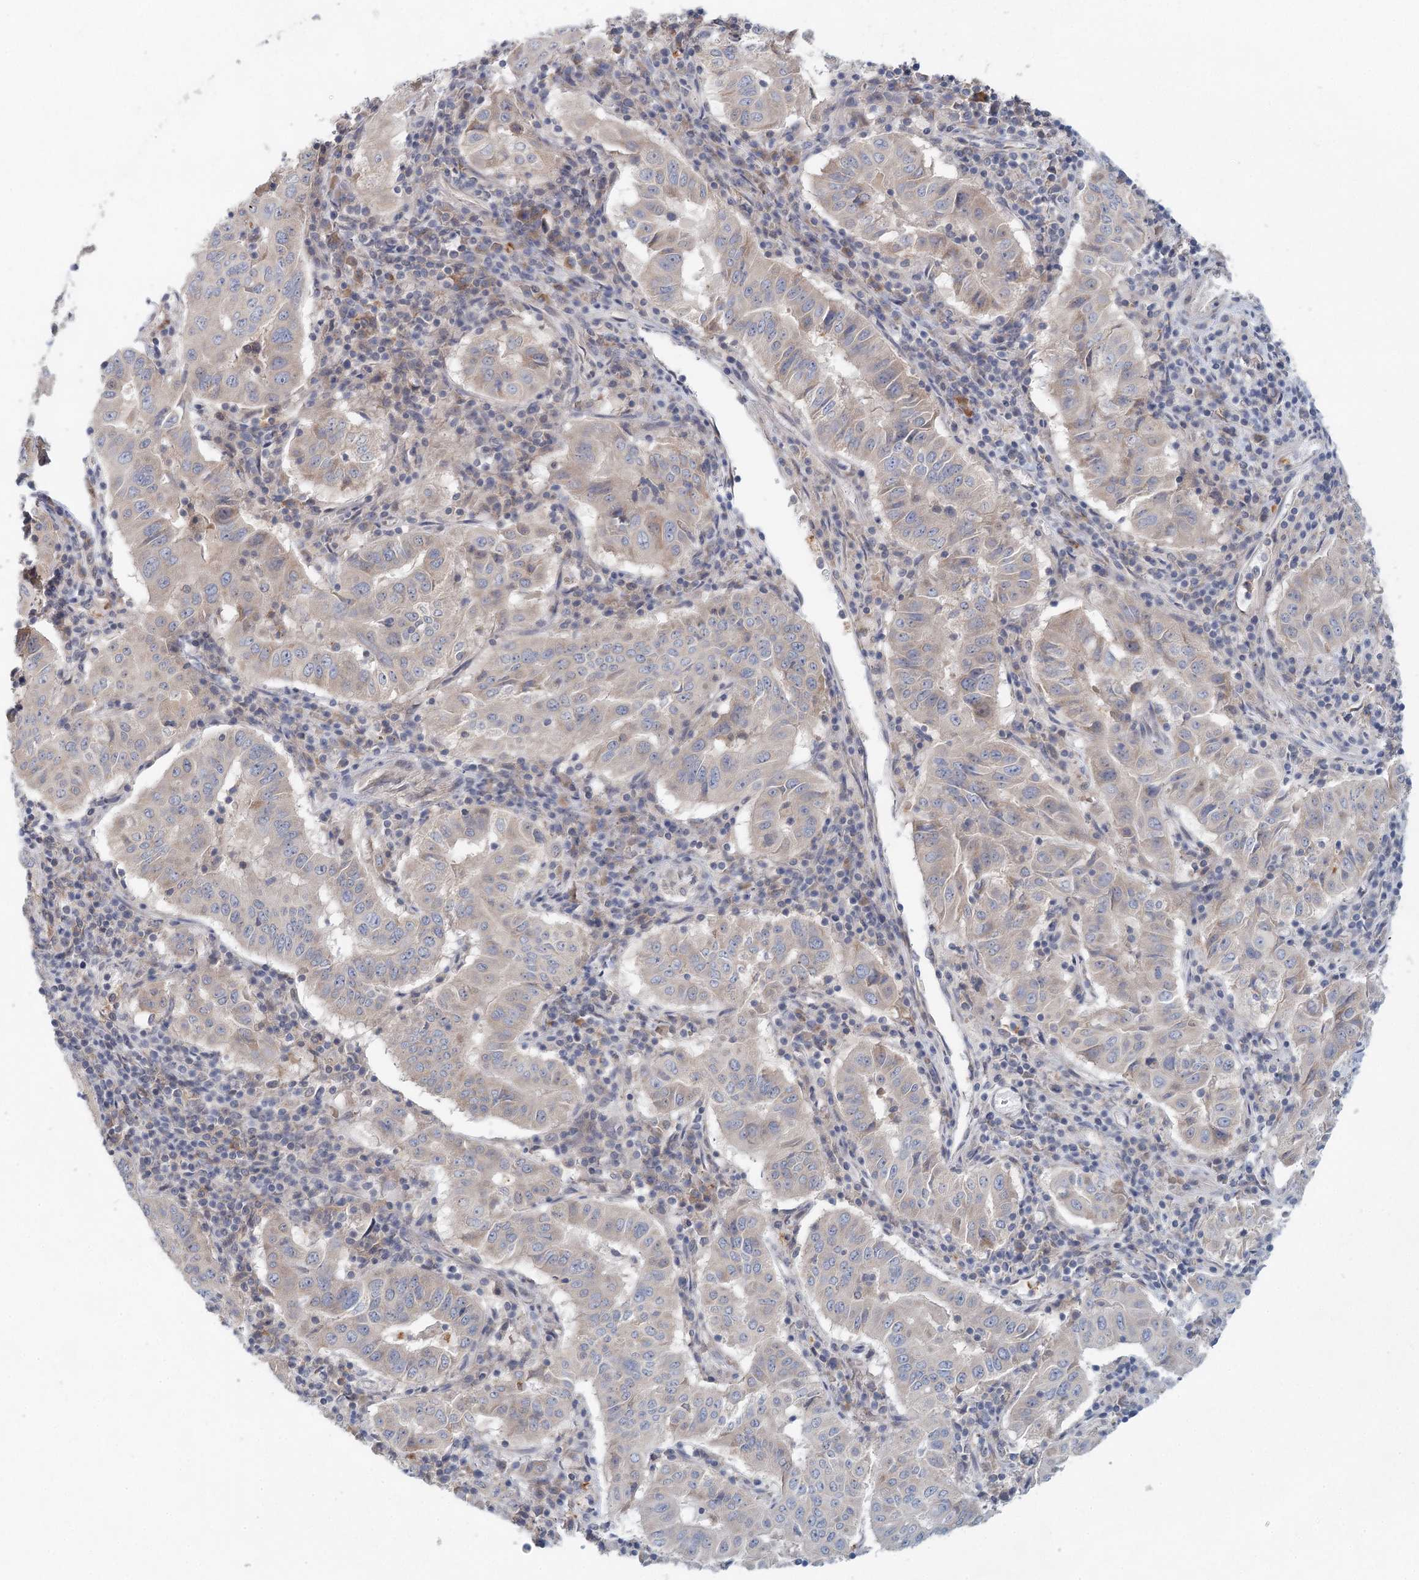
{"staining": {"intensity": "weak", "quantity": "25%-75%", "location": "cytoplasmic/membranous"}, "tissue": "pancreatic cancer", "cell_type": "Tumor cells", "image_type": "cancer", "snomed": [{"axis": "morphology", "description": "Adenocarcinoma, NOS"}, {"axis": "topography", "description": "Pancreas"}], "caption": "A high-resolution micrograph shows immunohistochemistry staining of pancreatic adenocarcinoma, which exhibits weak cytoplasmic/membranous expression in approximately 25%-75% of tumor cells.", "gene": "BLTP1", "patient": {"sex": "male", "age": 63}}